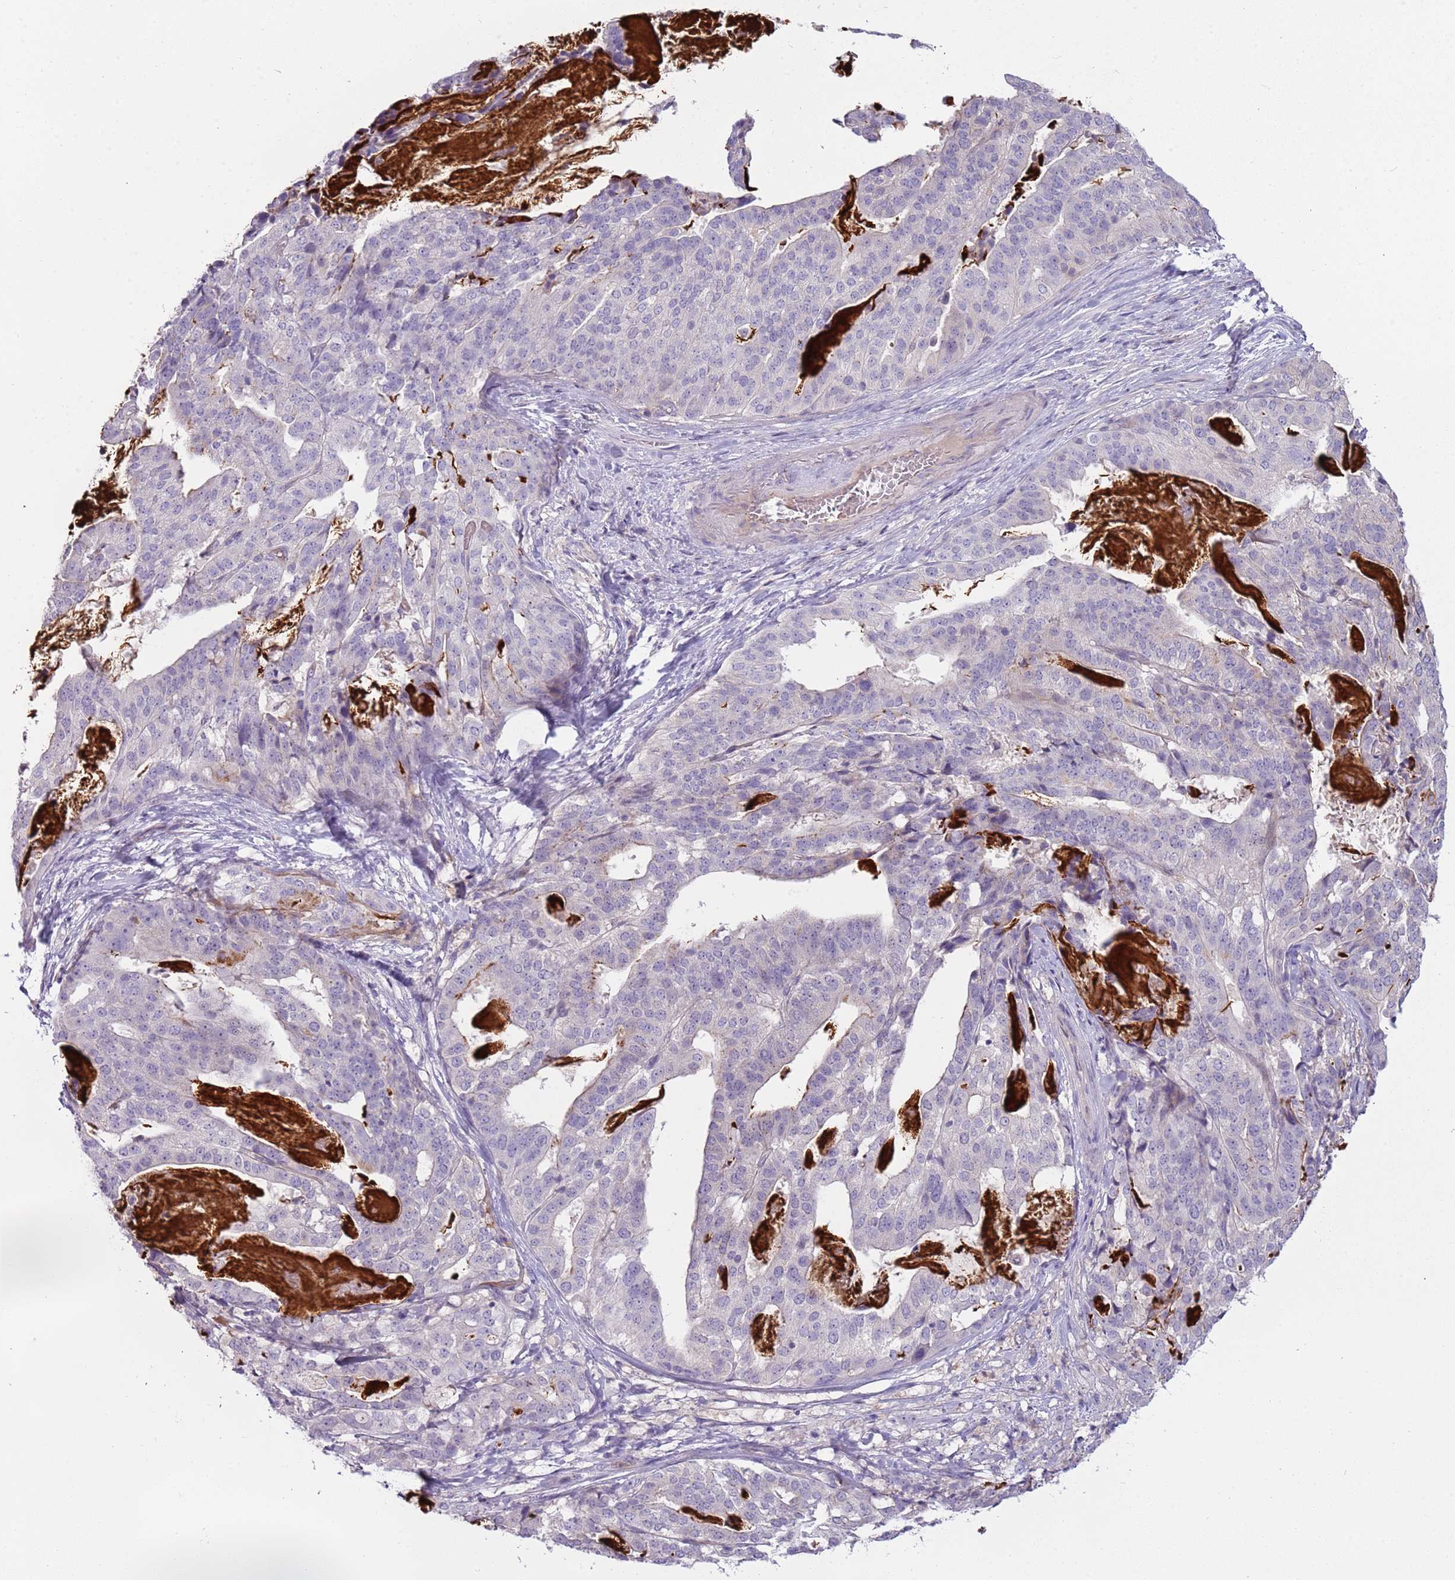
{"staining": {"intensity": "negative", "quantity": "none", "location": "none"}, "tissue": "stomach cancer", "cell_type": "Tumor cells", "image_type": "cancer", "snomed": [{"axis": "morphology", "description": "Adenocarcinoma, NOS"}, {"axis": "topography", "description": "Stomach"}], "caption": "Immunohistochemistry photomicrograph of neoplastic tissue: human stomach cancer (adenocarcinoma) stained with DAB demonstrates no significant protein staining in tumor cells.", "gene": "ARHGAP5", "patient": {"sex": "male", "age": 48}}